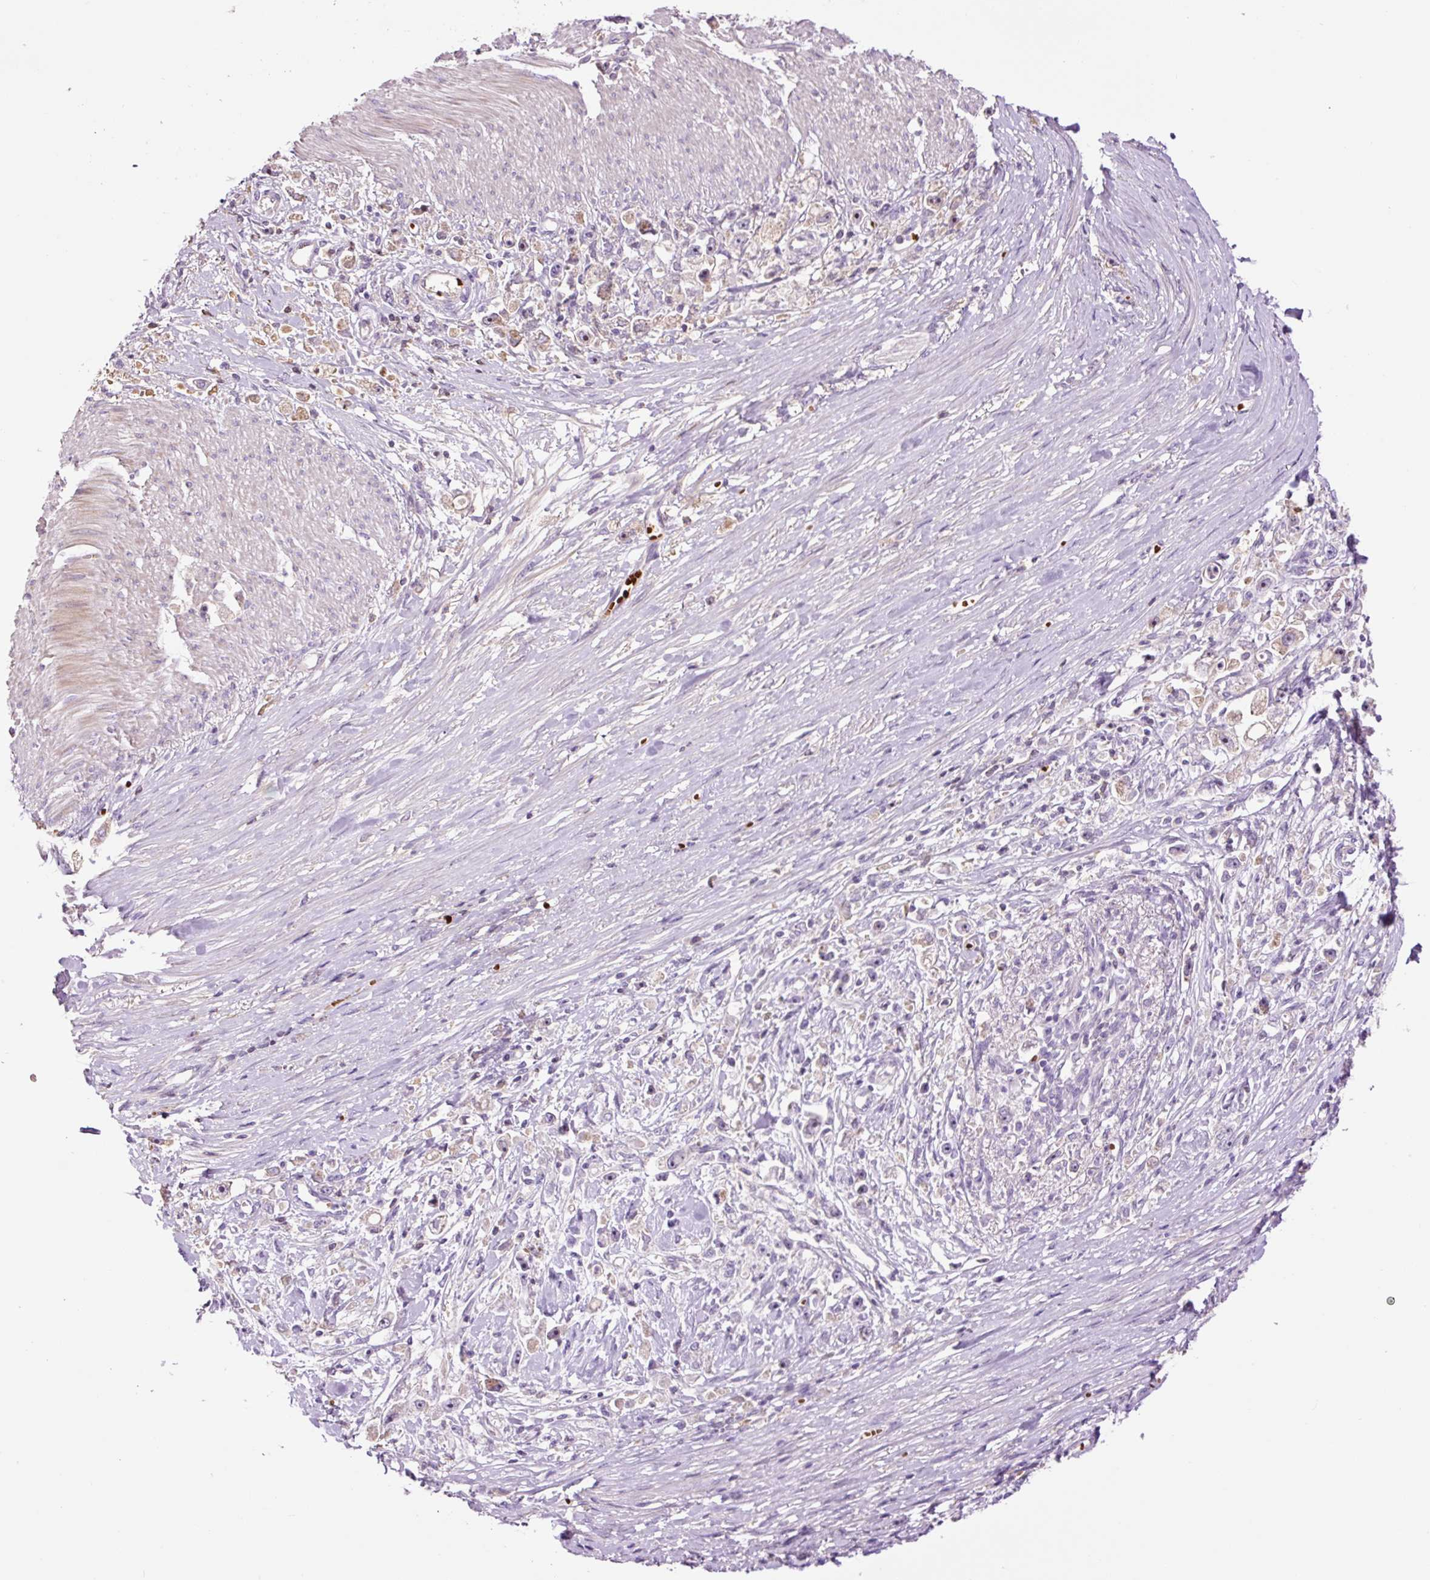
{"staining": {"intensity": "negative", "quantity": "none", "location": "none"}, "tissue": "stomach cancer", "cell_type": "Tumor cells", "image_type": "cancer", "snomed": [{"axis": "morphology", "description": "Adenocarcinoma, NOS"}, {"axis": "topography", "description": "Stomach"}], "caption": "An image of human stomach cancer (adenocarcinoma) is negative for staining in tumor cells. (DAB (3,3'-diaminobenzidine) immunohistochemistry, high magnification).", "gene": "TMEM235", "patient": {"sex": "female", "age": 59}}